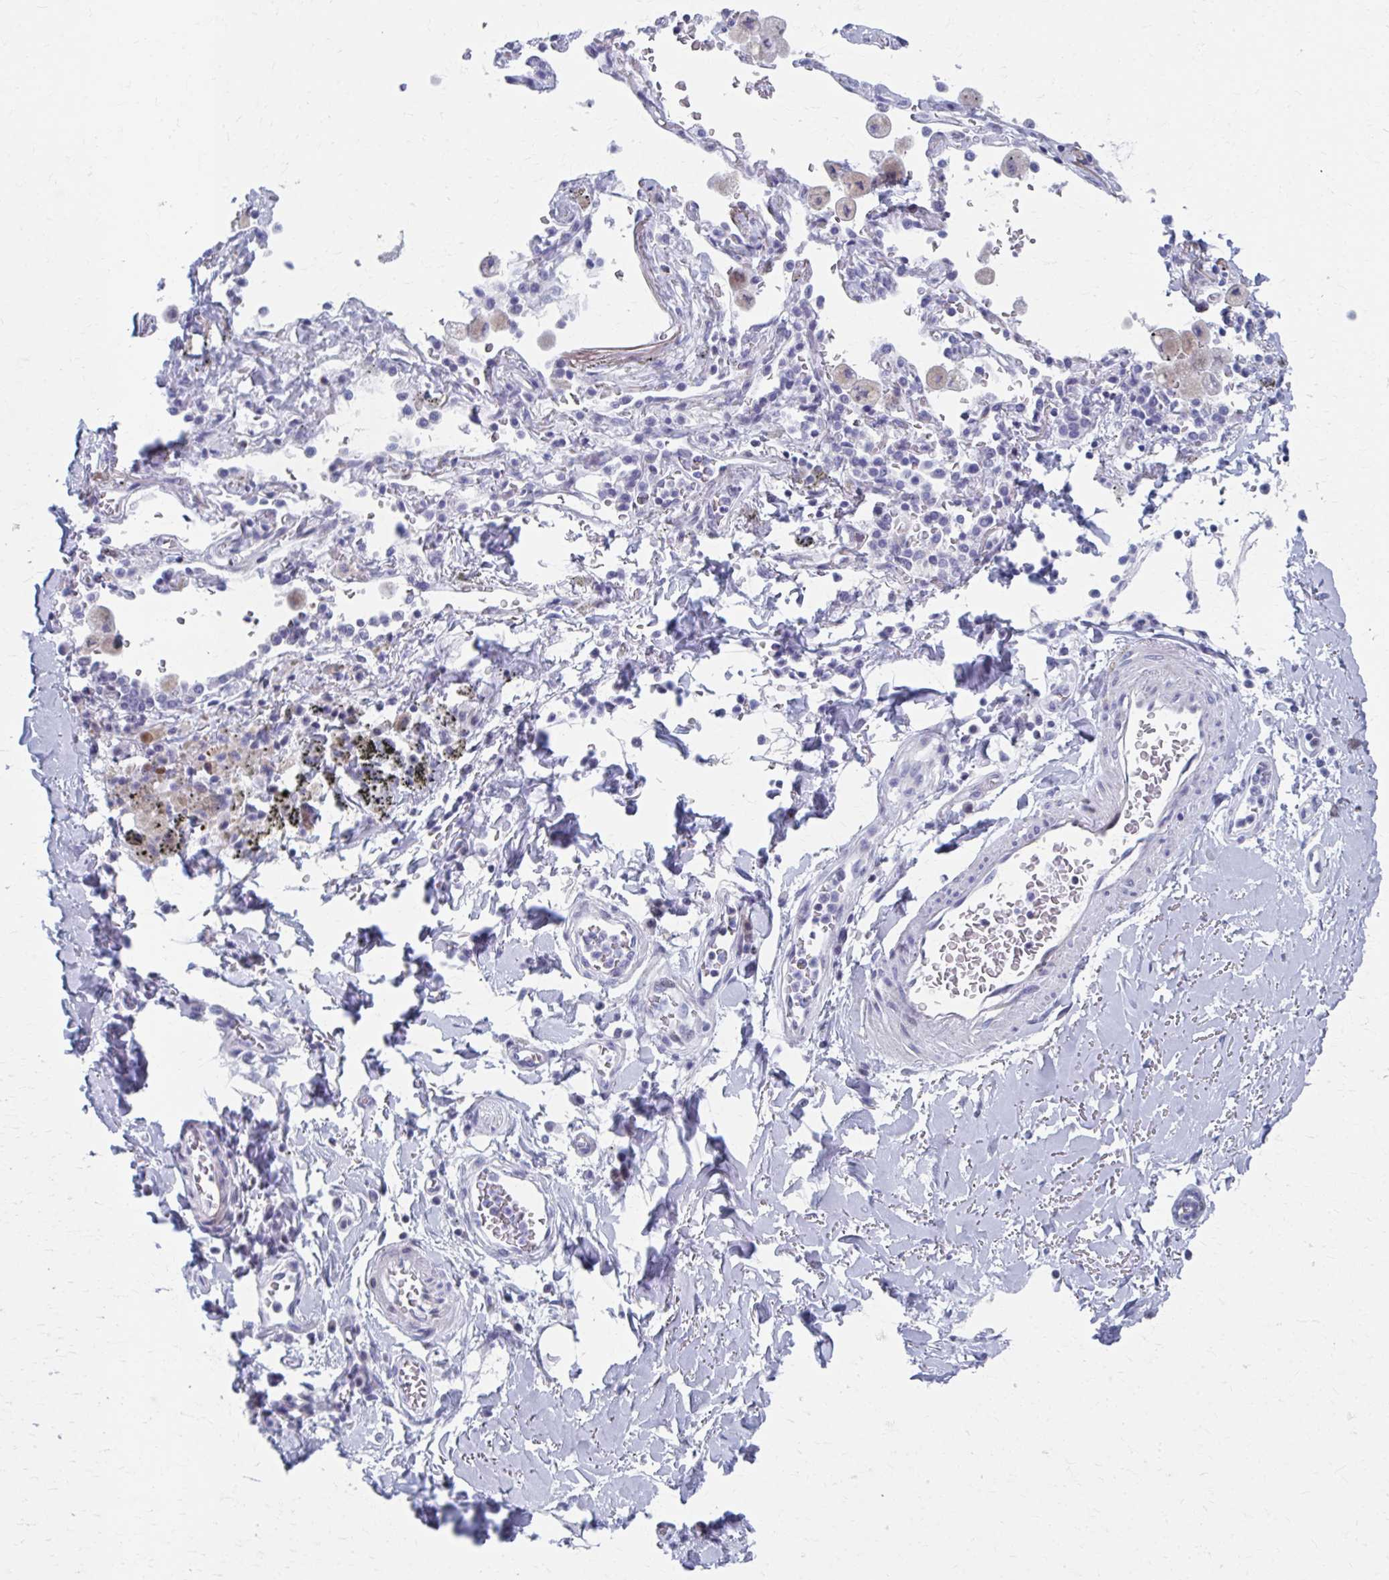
{"staining": {"intensity": "negative", "quantity": "none", "location": "none"}, "tissue": "adipose tissue", "cell_type": "Adipocytes", "image_type": "normal", "snomed": [{"axis": "morphology", "description": "Normal tissue, NOS"}, {"axis": "morphology", "description": "Degeneration, NOS"}, {"axis": "topography", "description": "Cartilage tissue"}, {"axis": "topography", "description": "Lung"}], "caption": "This is an immunohistochemistry (IHC) photomicrograph of normal human adipose tissue. There is no expression in adipocytes.", "gene": "ABHD16B", "patient": {"sex": "female", "age": 61}}